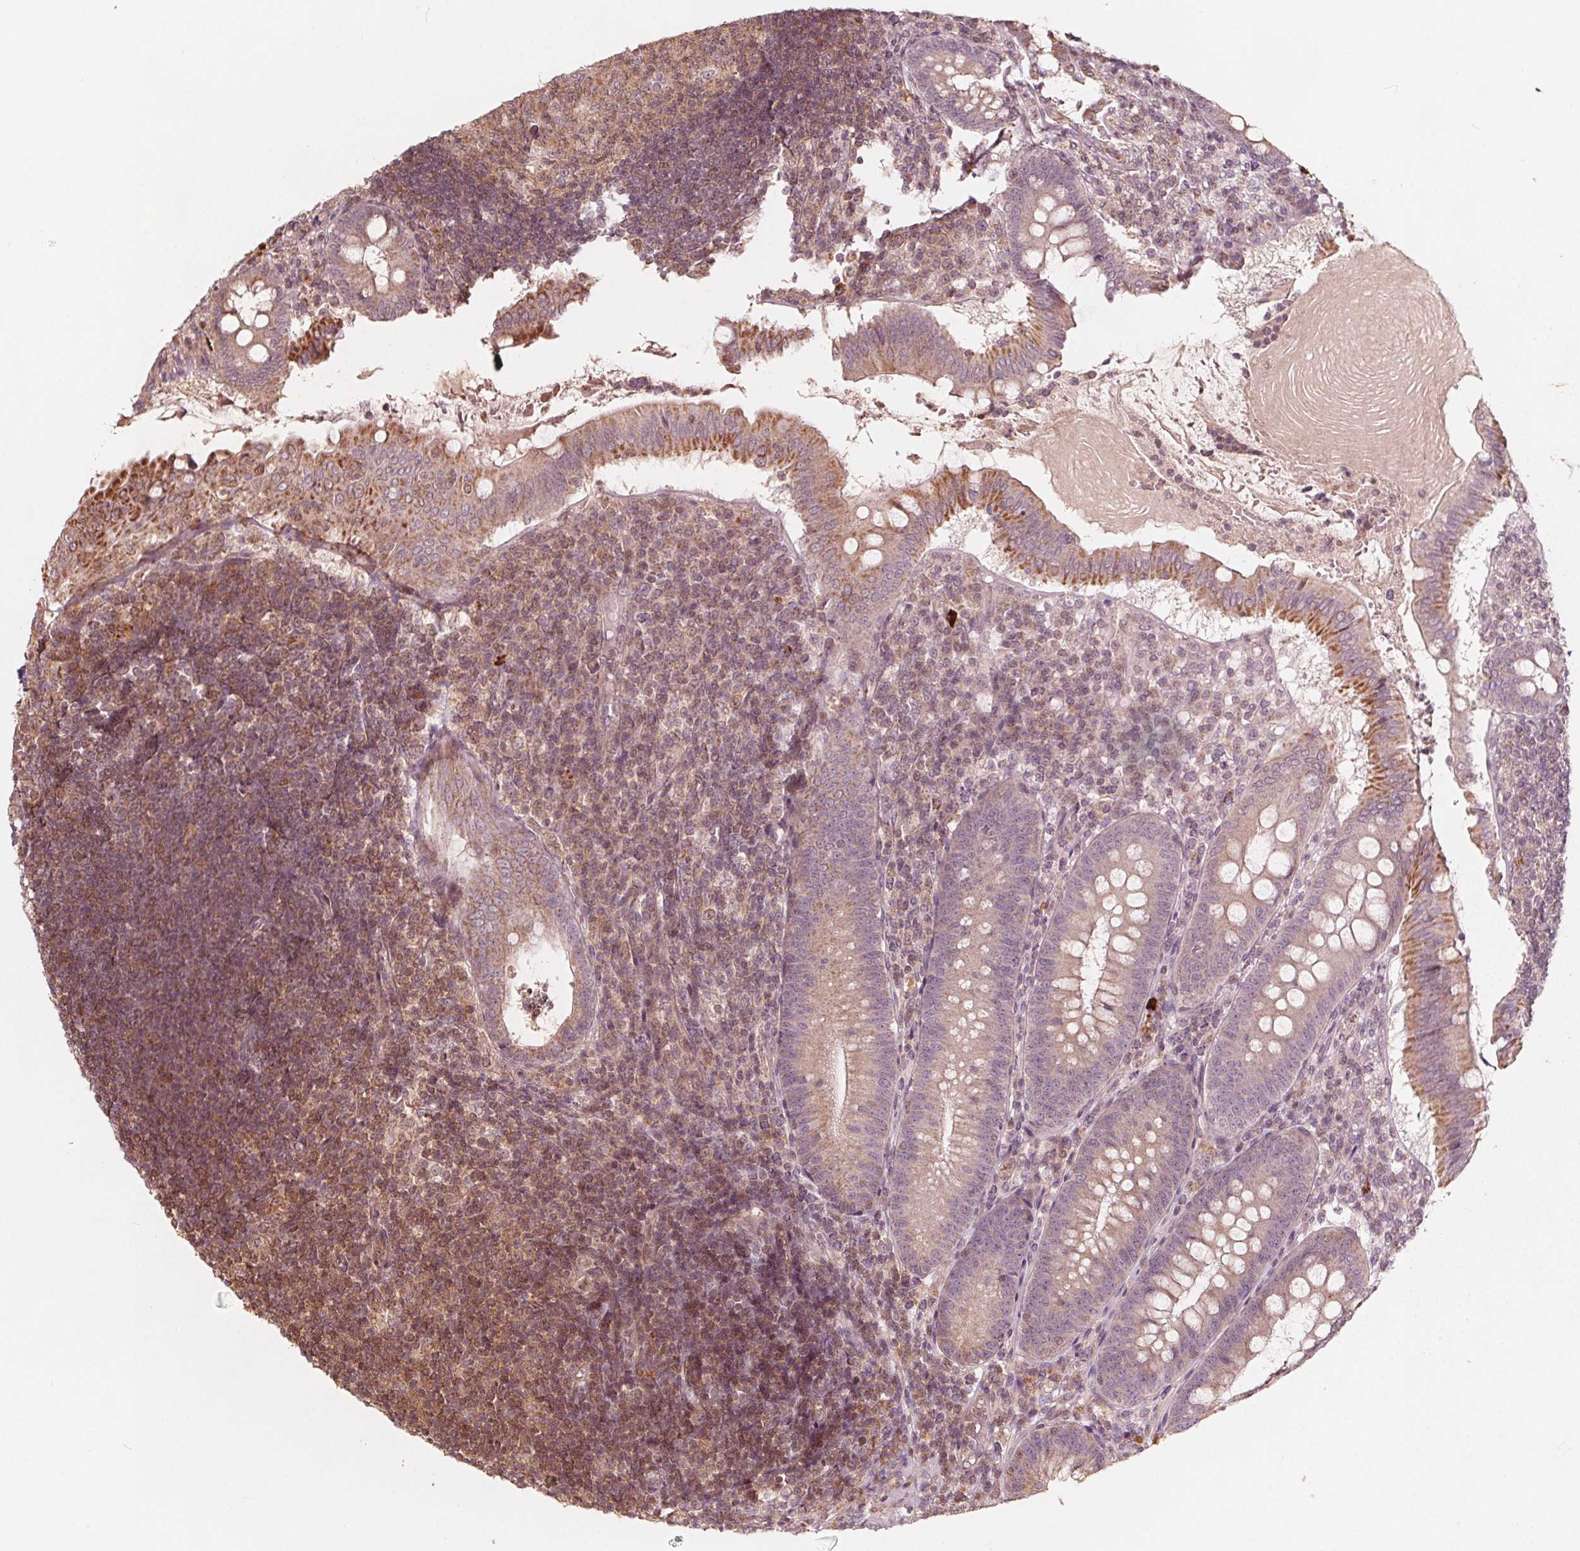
{"staining": {"intensity": "moderate", "quantity": ">75%", "location": "cytoplasmic/membranous"}, "tissue": "appendix", "cell_type": "Glandular cells", "image_type": "normal", "snomed": [{"axis": "morphology", "description": "Normal tissue, NOS"}, {"axis": "morphology", "description": "Inflammation, NOS"}, {"axis": "topography", "description": "Appendix"}], "caption": "A high-resolution micrograph shows immunohistochemistry (IHC) staining of benign appendix, which displays moderate cytoplasmic/membranous expression in about >75% of glandular cells. Using DAB (brown) and hematoxylin (blue) stains, captured at high magnification using brightfield microscopy.", "gene": "AIP", "patient": {"sex": "male", "age": 16}}